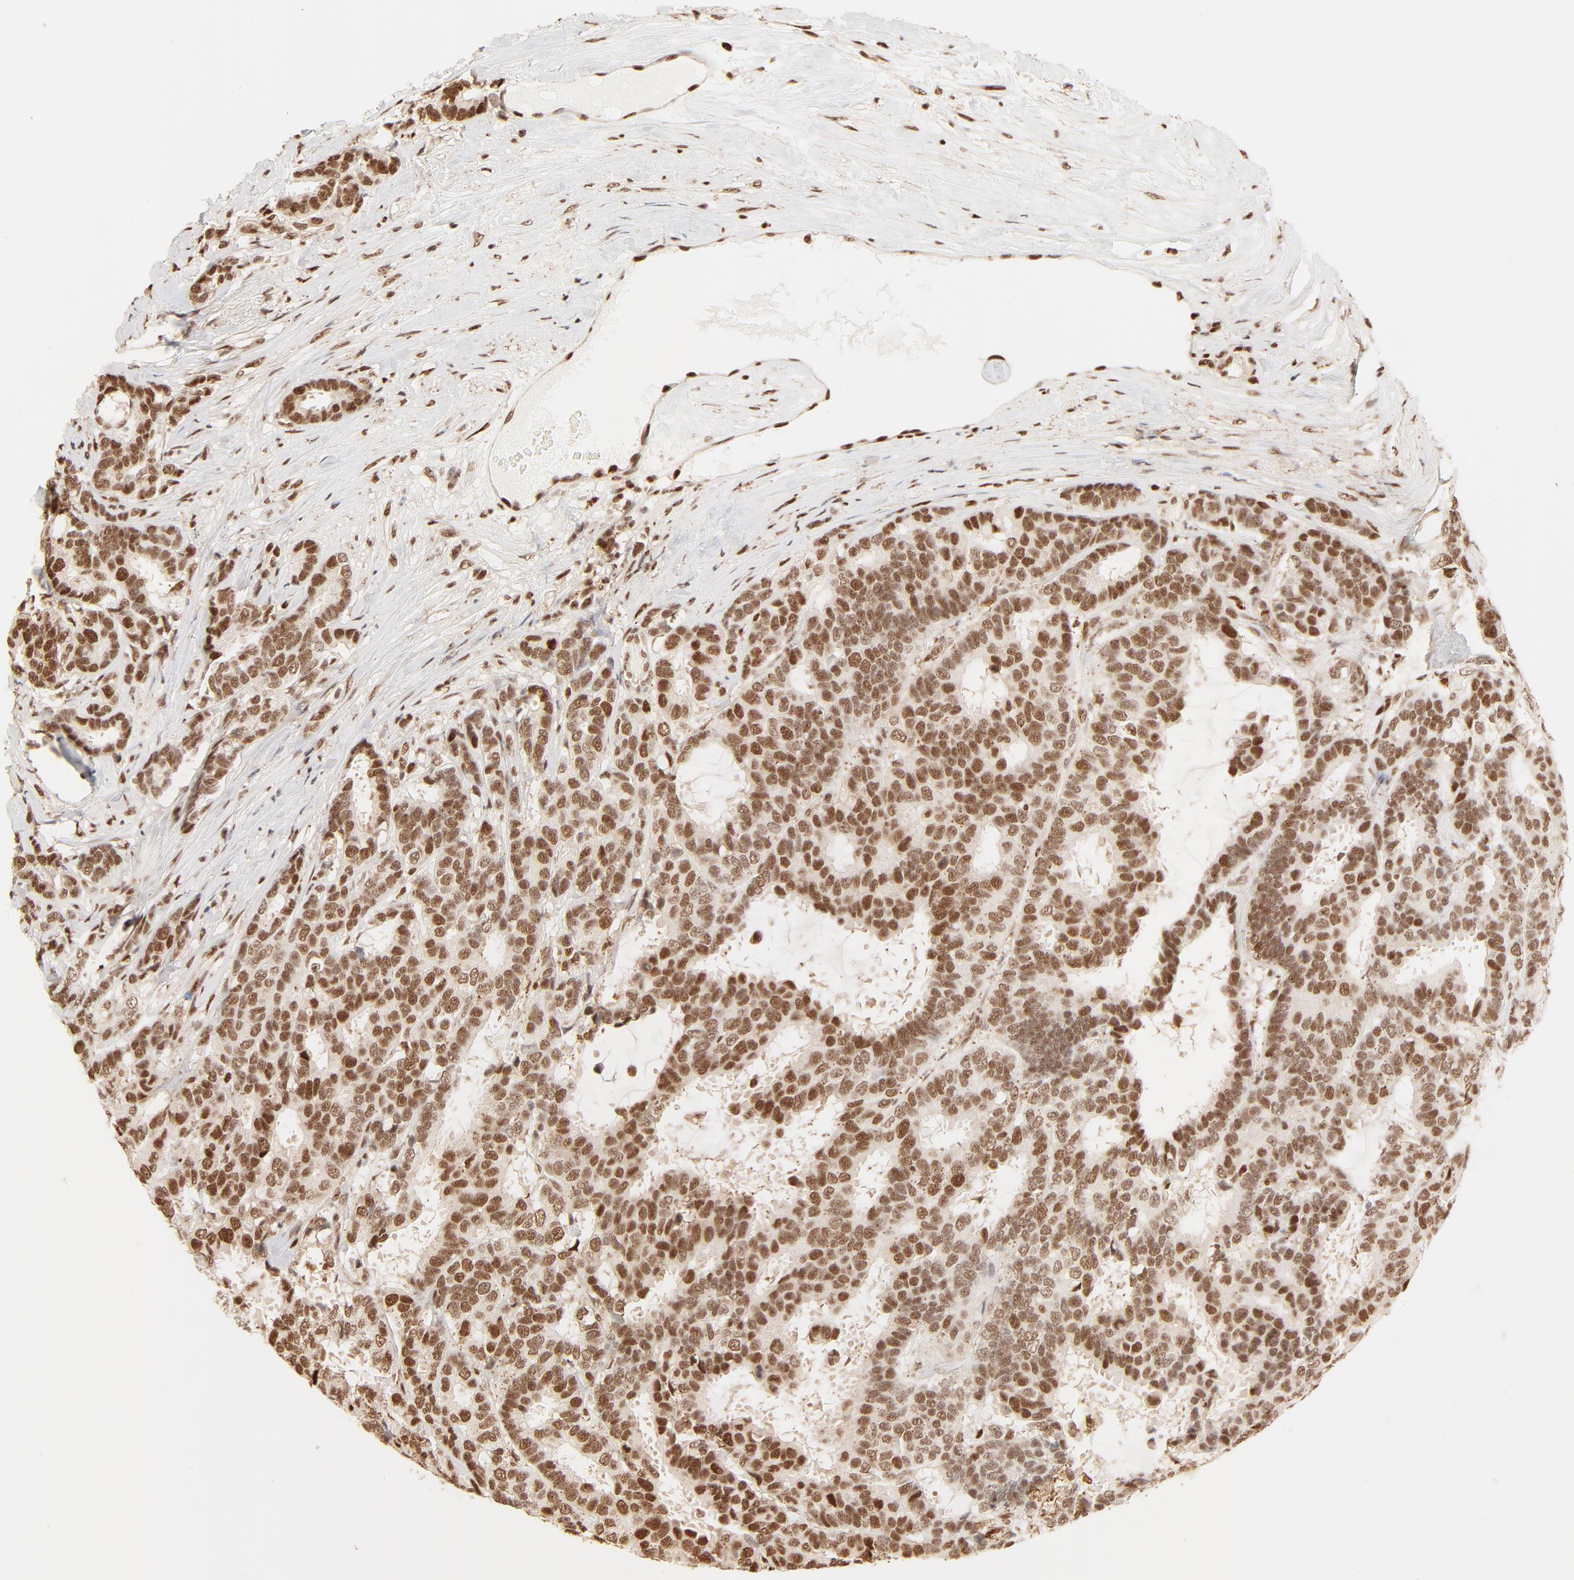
{"staining": {"intensity": "strong", "quantity": ">75%", "location": "nuclear"}, "tissue": "breast cancer", "cell_type": "Tumor cells", "image_type": "cancer", "snomed": [{"axis": "morphology", "description": "Duct carcinoma"}, {"axis": "topography", "description": "Breast"}], "caption": "The immunohistochemical stain highlights strong nuclear staining in tumor cells of breast cancer (invasive ductal carcinoma) tissue. The staining was performed using DAB (3,3'-diaminobenzidine), with brown indicating positive protein expression. Nuclei are stained blue with hematoxylin.", "gene": "FAM50A", "patient": {"sex": "female", "age": 87}}